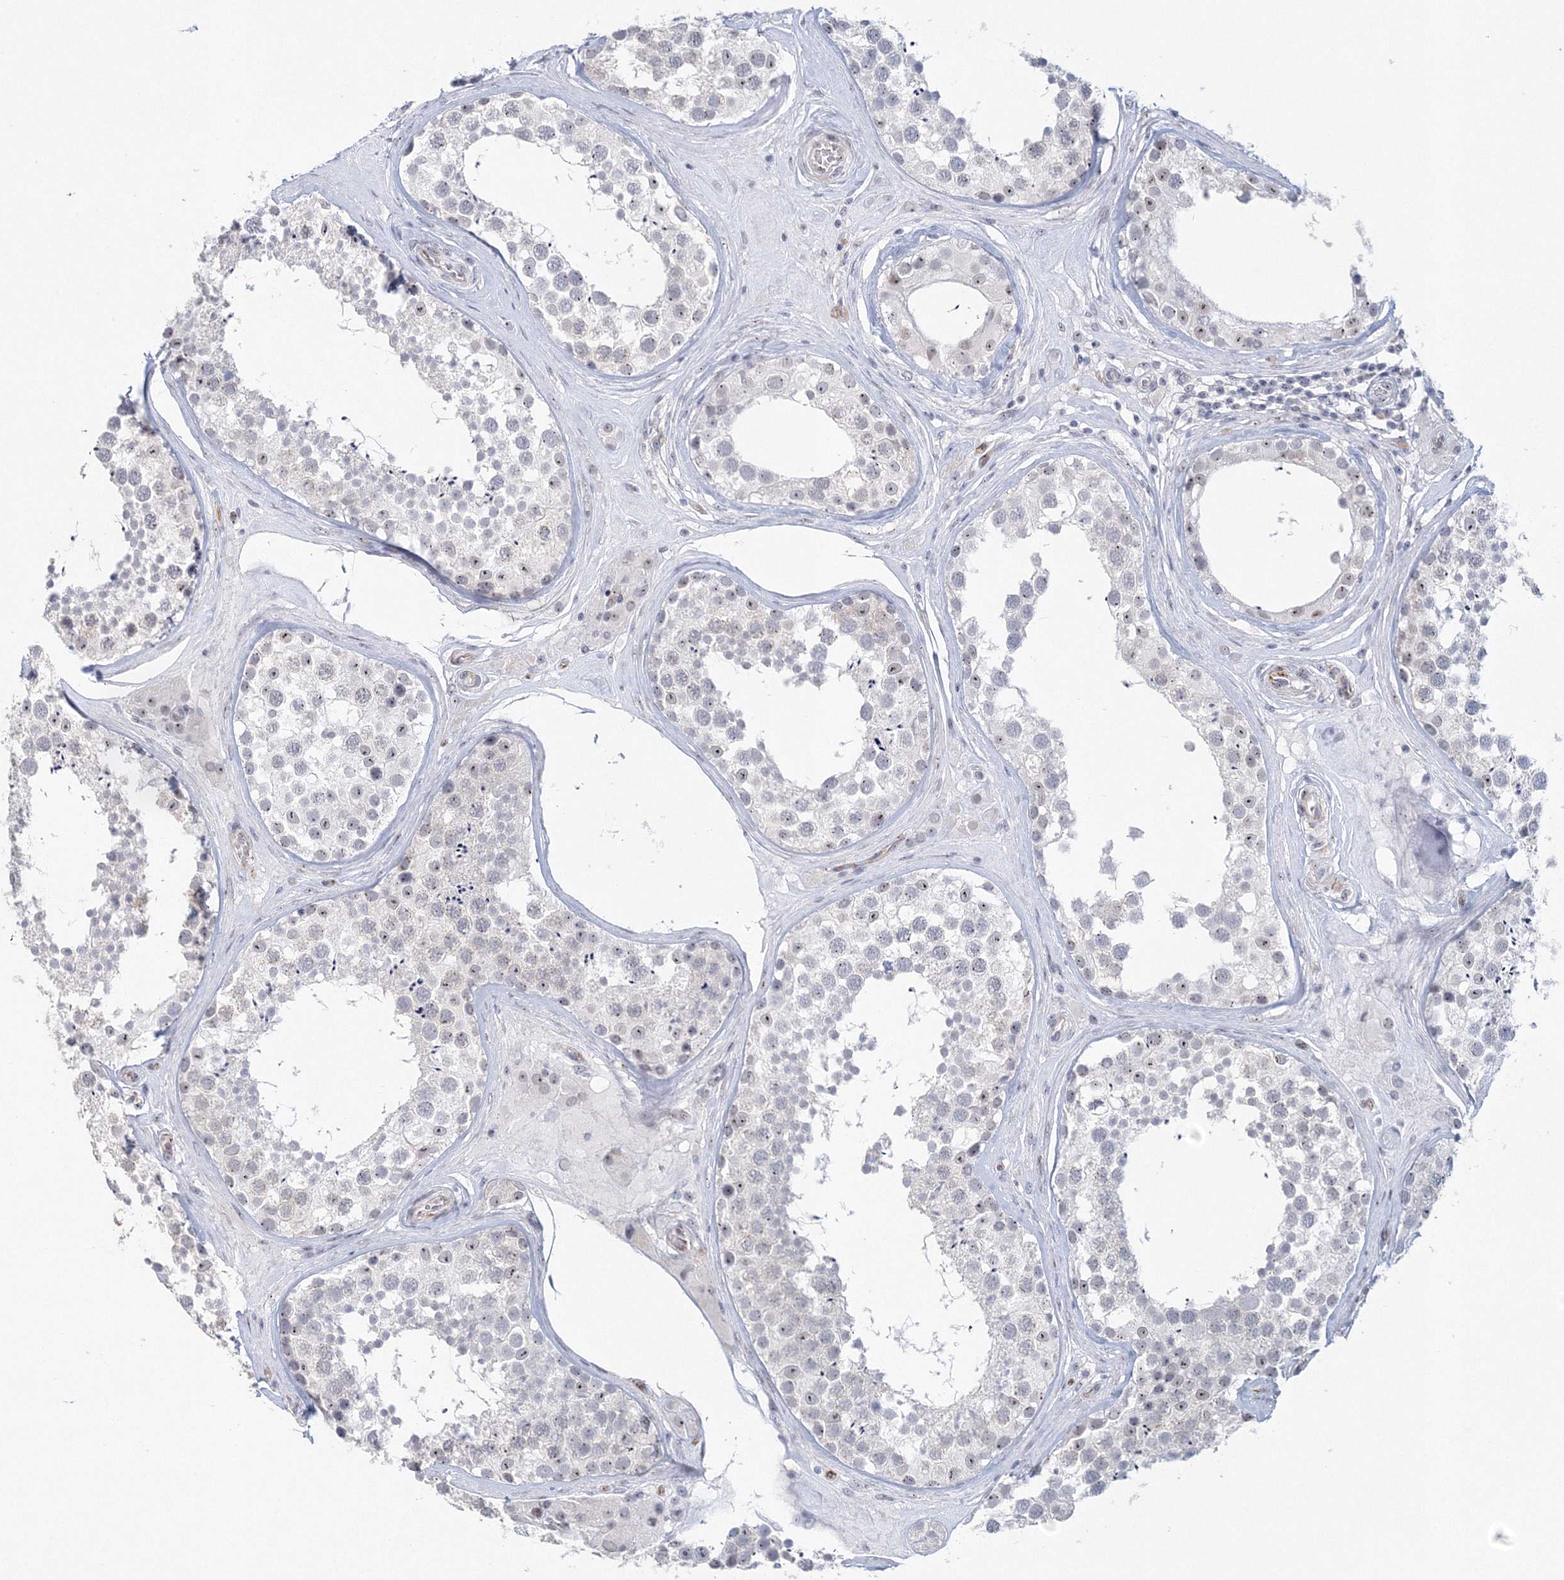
{"staining": {"intensity": "moderate", "quantity": "<25%", "location": "nuclear"}, "tissue": "testis", "cell_type": "Cells in seminiferous ducts", "image_type": "normal", "snomed": [{"axis": "morphology", "description": "Normal tissue, NOS"}, {"axis": "topography", "description": "Testis"}], "caption": "Immunohistochemical staining of unremarkable human testis displays low levels of moderate nuclear expression in about <25% of cells in seminiferous ducts.", "gene": "SIRT7", "patient": {"sex": "male", "age": 46}}